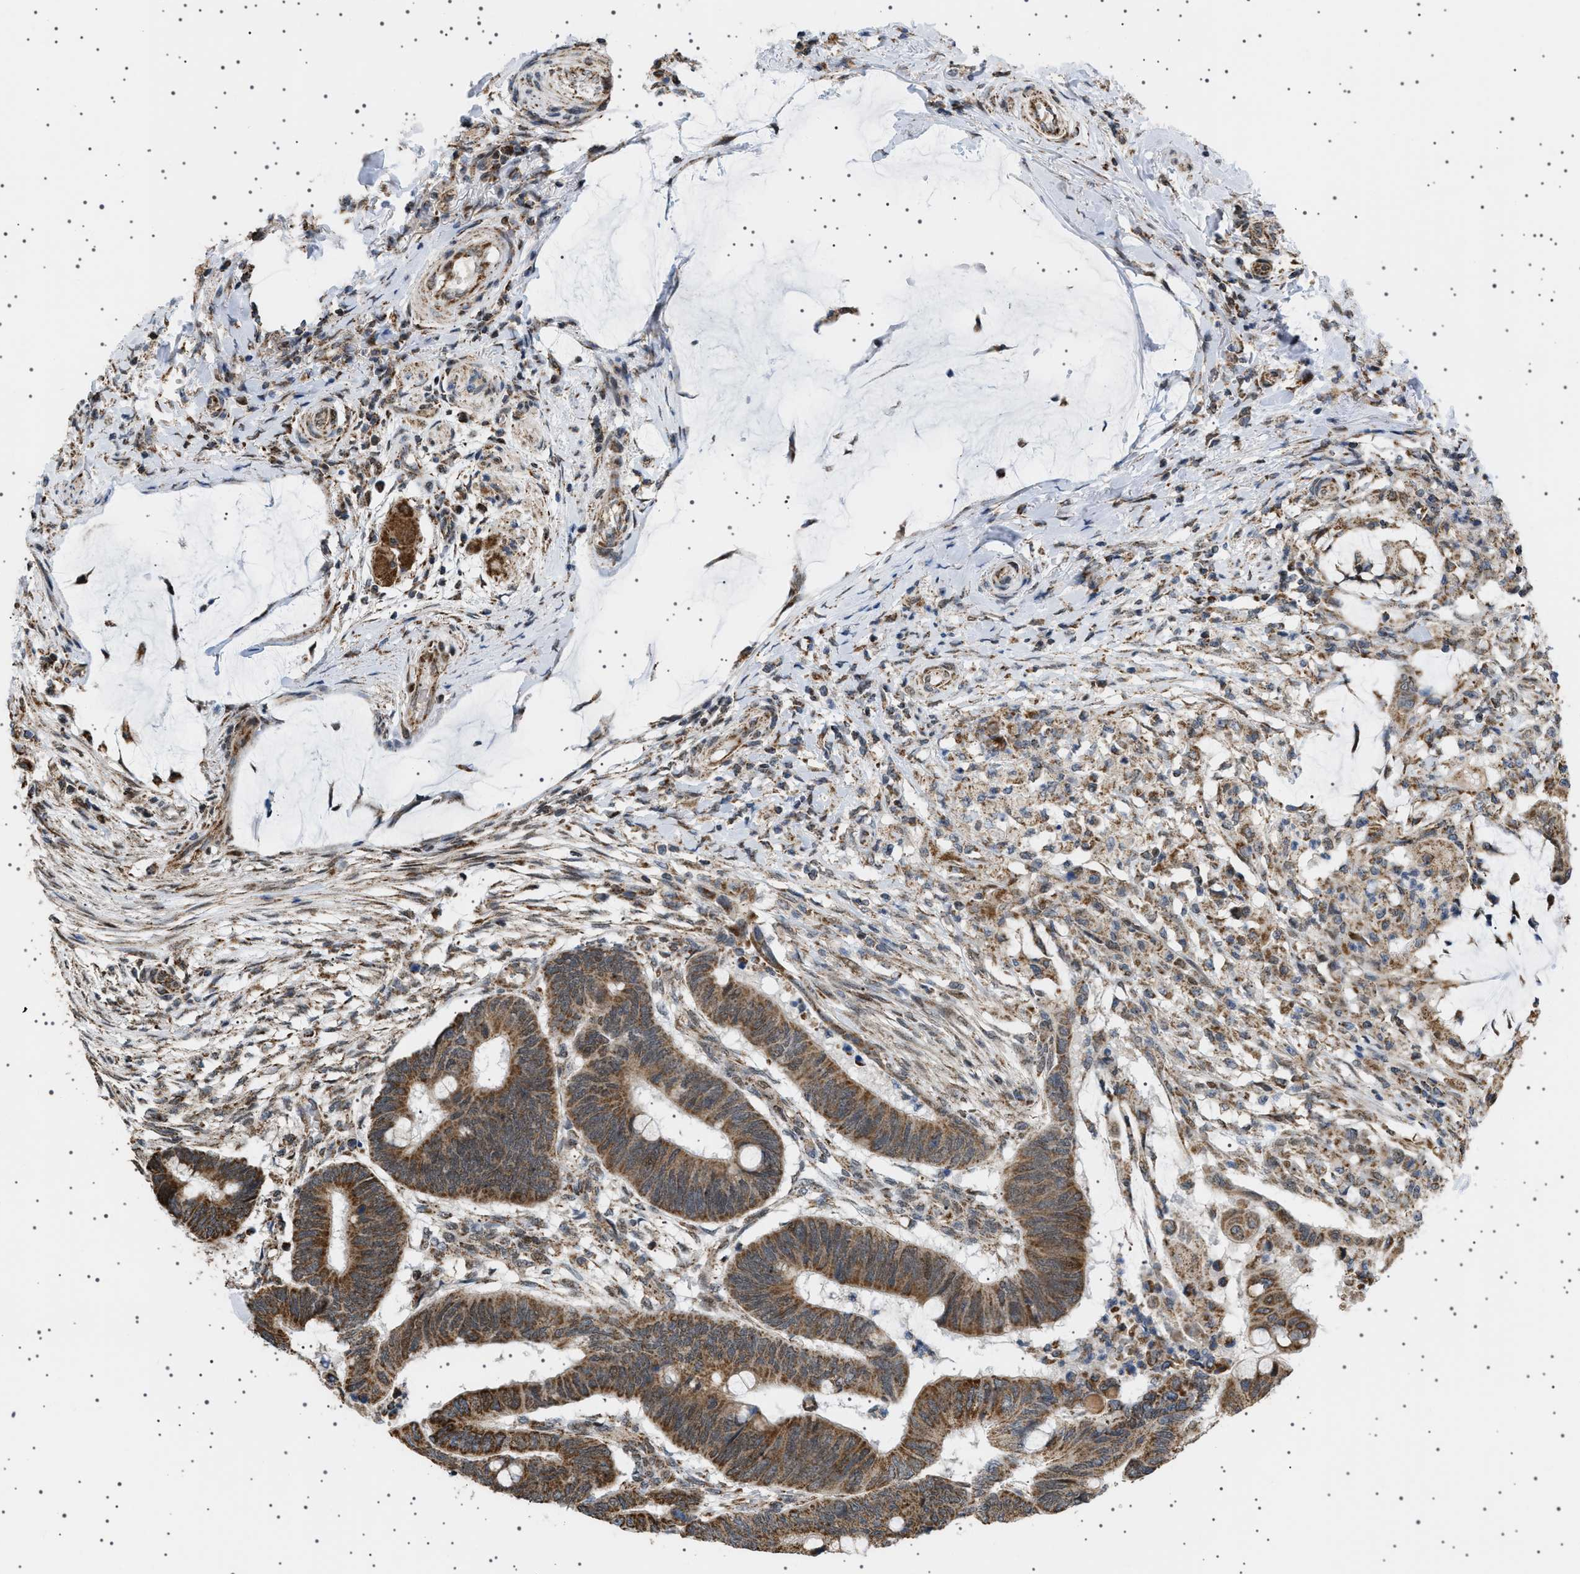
{"staining": {"intensity": "moderate", "quantity": ">75%", "location": "cytoplasmic/membranous"}, "tissue": "colorectal cancer", "cell_type": "Tumor cells", "image_type": "cancer", "snomed": [{"axis": "morphology", "description": "Normal tissue, NOS"}, {"axis": "morphology", "description": "Adenocarcinoma, NOS"}, {"axis": "topography", "description": "Rectum"}, {"axis": "topography", "description": "Peripheral nerve tissue"}], "caption": "Human colorectal adenocarcinoma stained with a brown dye shows moderate cytoplasmic/membranous positive positivity in about >75% of tumor cells.", "gene": "MELK", "patient": {"sex": "male", "age": 92}}